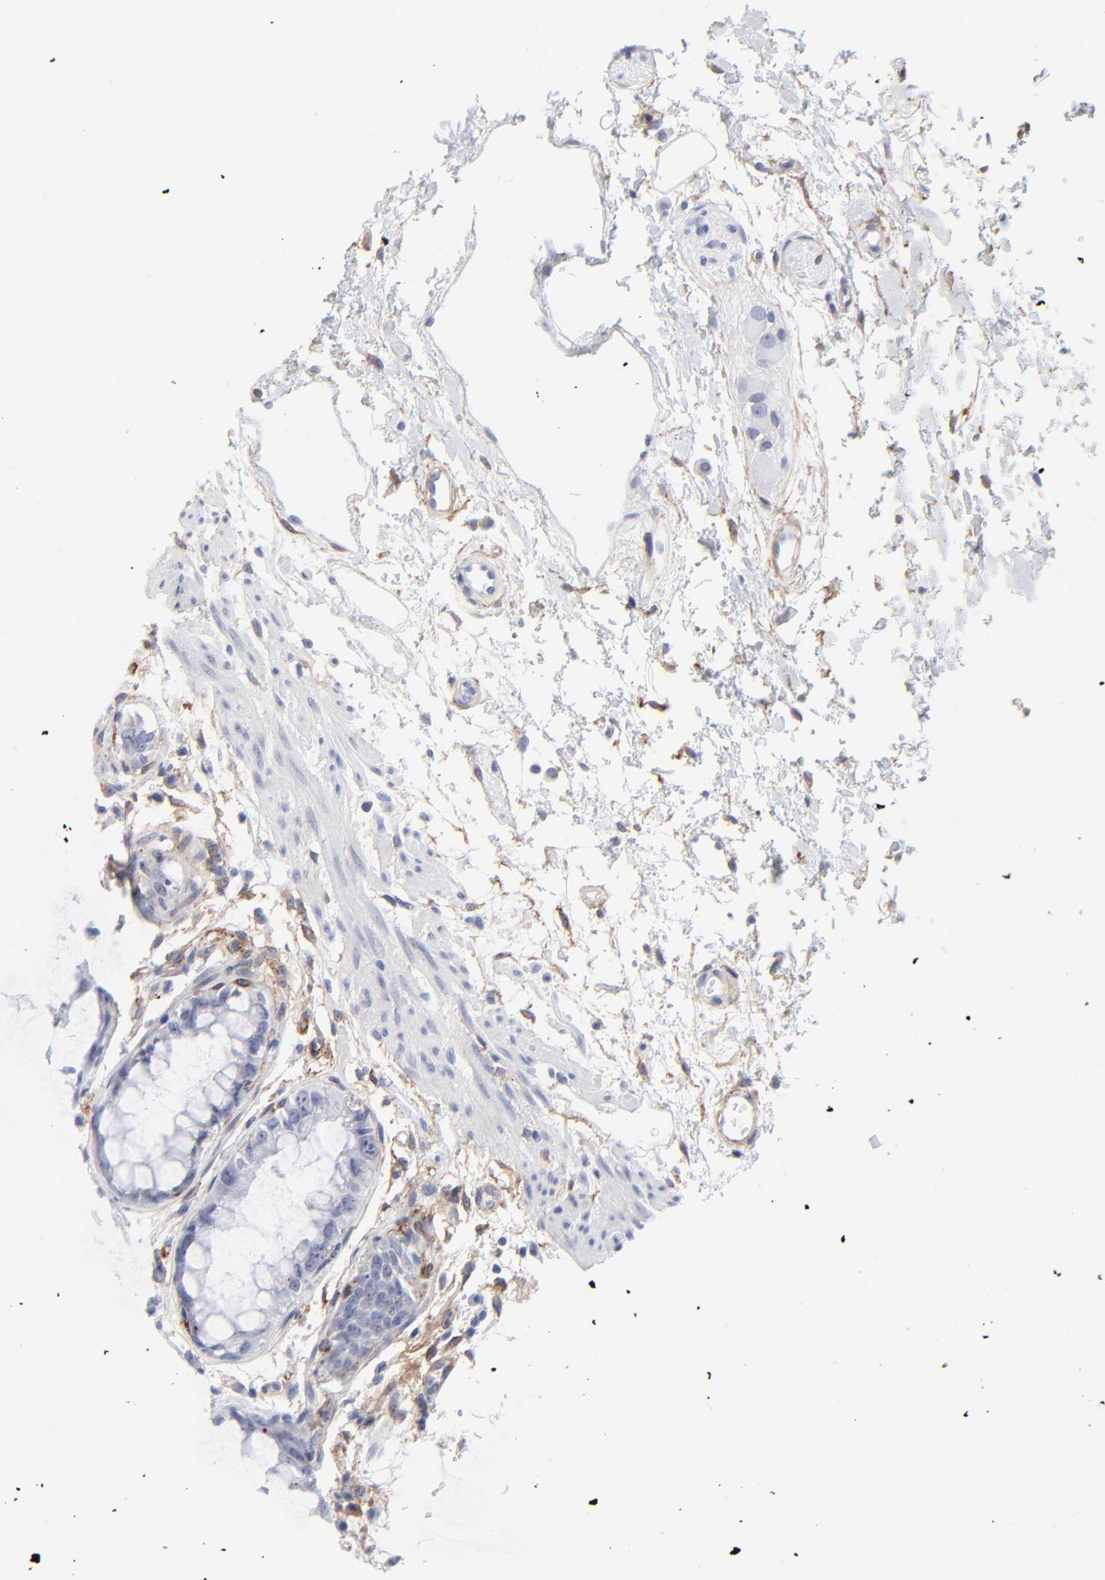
{"staining": {"intensity": "negative", "quantity": "none", "location": "none"}, "tissue": "rectum", "cell_type": "Glandular cells", "image_type": "normal", "snomed": [{"axis": "morphology", "description": "Normal tissue, NOS"}, {"axis": "morphology", "description": "Adenocarcinoma, NOS"}, {"axis": "topography", "description": "Rectum"}], "caption": "Glandular cells show no significant staining in normal rectum. The staining is performed using DAB (3,3'-diaminobenzidine) brown chromogen with nuclei counter-stained in using hematoxylin.", "gene": "PDGFRB", "patient": {"sex": "female", "age": 65}}